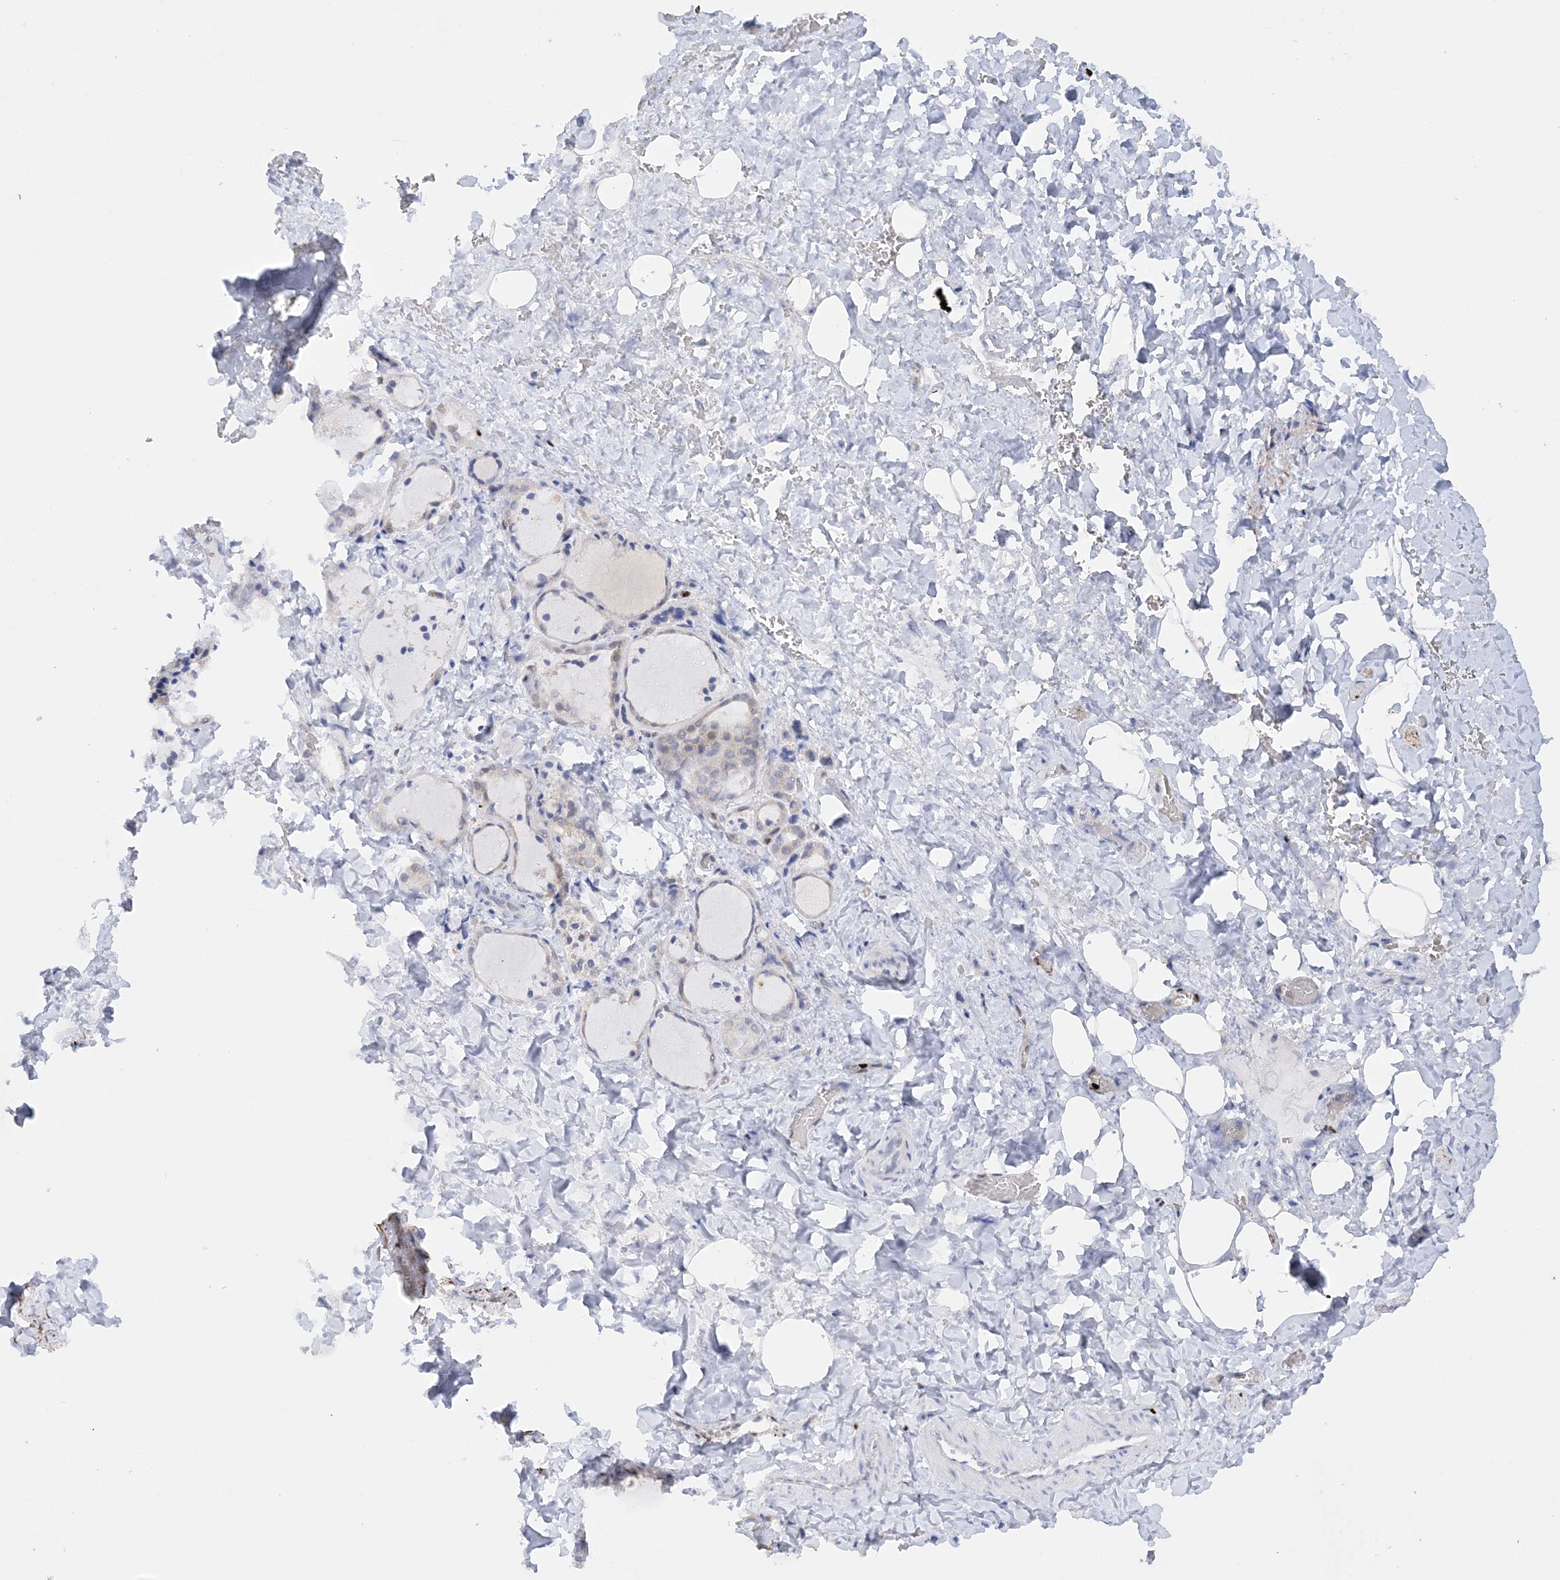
{"staining": {"intensity": "weak", "quantity": "25%-75%", "location": "cytoplasmic/membranous"}, "tissue": "thyroid gland", "cell_type": "Glandular cells", "image_type": "normal", "snomed": [{"axis": "morphology", "description": "Normal tissue, NOS"}, {"axis": "topography", "description": "Thyroid gland"}], "caption": "Weak cytoplasmic/membranous staining is identified in about 25%-75% of glandular cells in unremarkable thyroid gland. (brown staining indicates protein expression, while blue staining denotes nuclei).", "gene": "NIT2", "patient": {"sex": "female", "age": 22}}